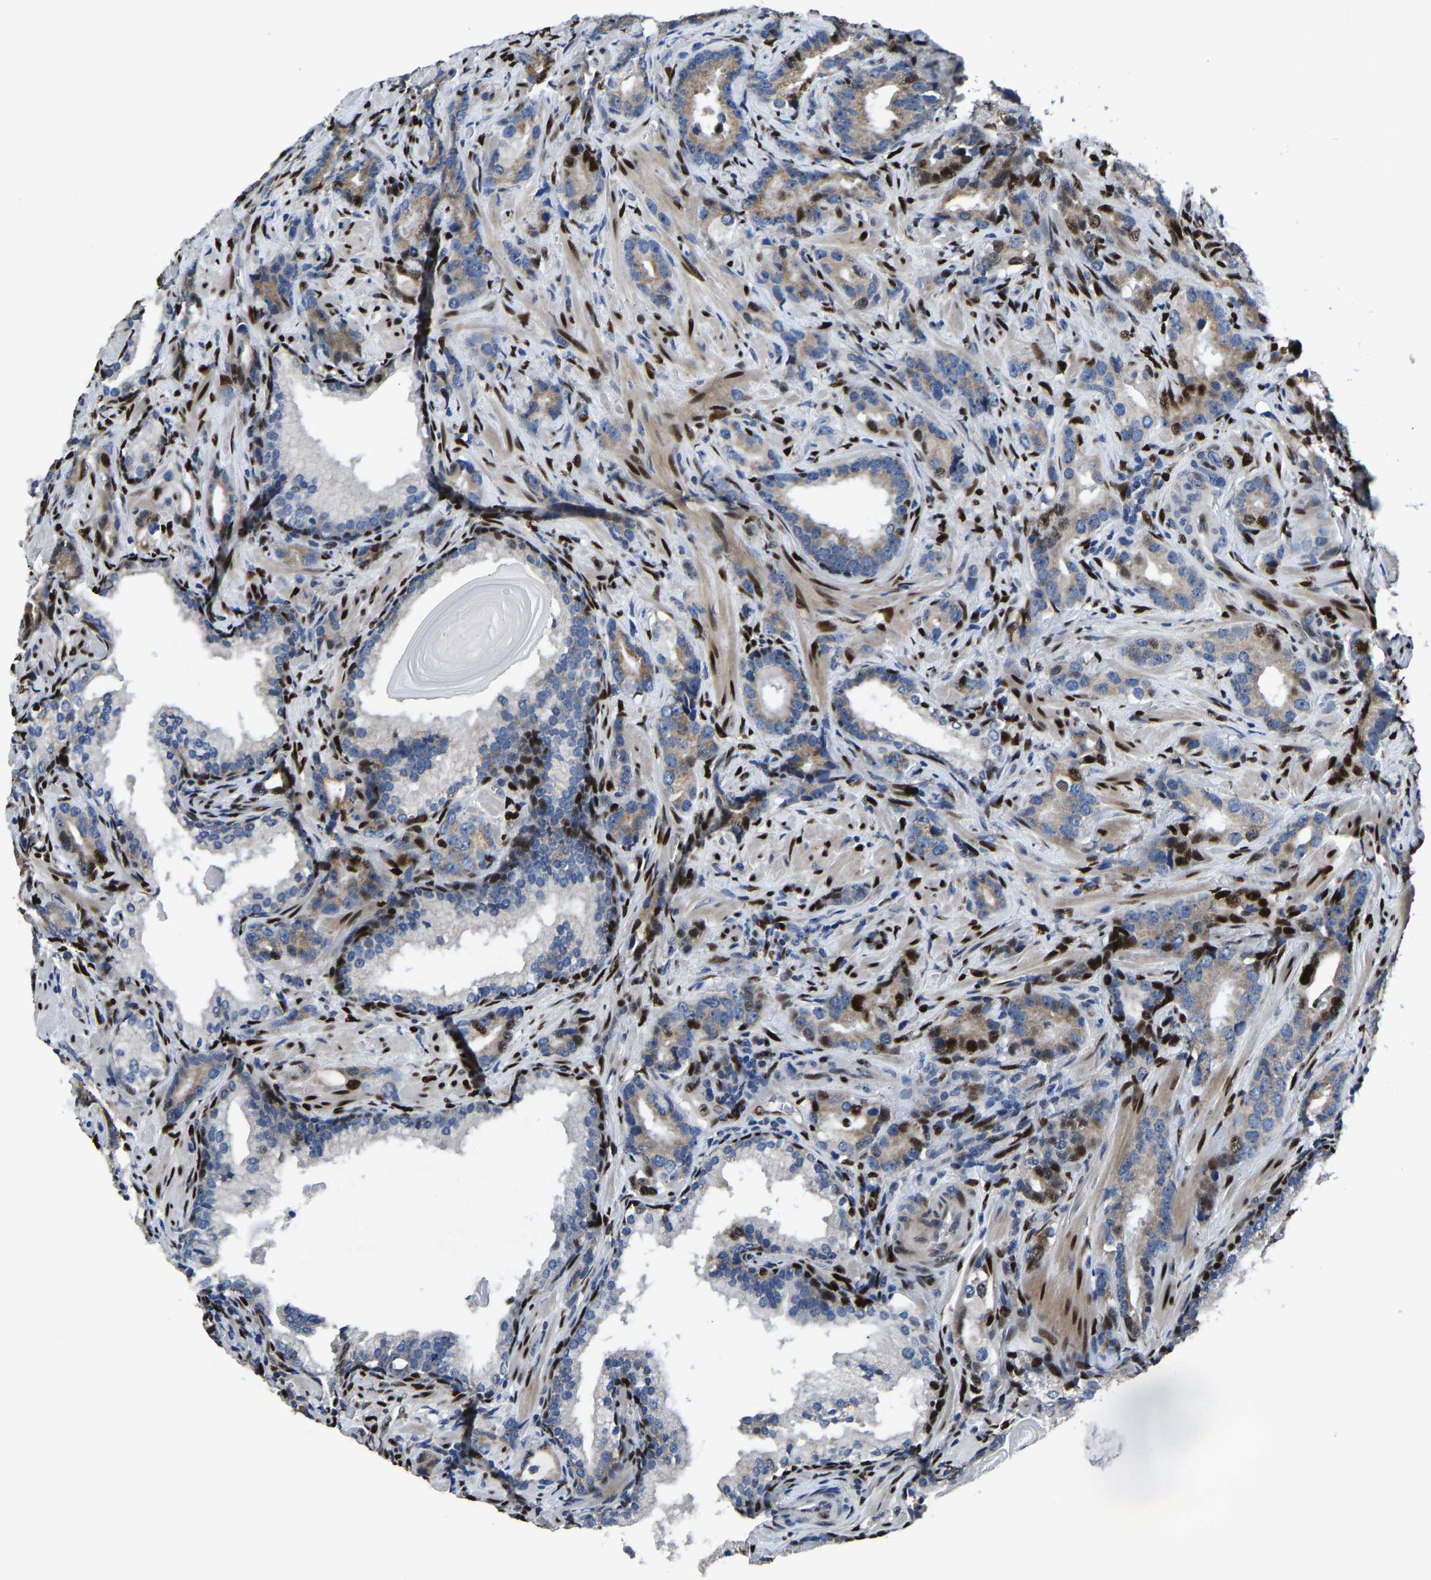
{"staining": {"intensity": "moderate", "quantity": "25%-75%", "location": "cytoplasmic/membranous,nuclear"}, "tissue": "prostate cancer", "cell_type": "Tumor cells", "image_type": "cancer", "snomed": [{"axis": "morphology", "description": "Adenocarcinoma, High grade"}, {"axis": "topography", "description": "Prostate"}], "caption": "Protein staining of adenocarcinoma (high-grade) (prostate) tissue exhibits moderate cytoplasmic/membranous and nuclear staining in approximately 25%-75% of tumor cells.", "gene": "EGR1", "patient": {"sex": "male", "age": 63}}